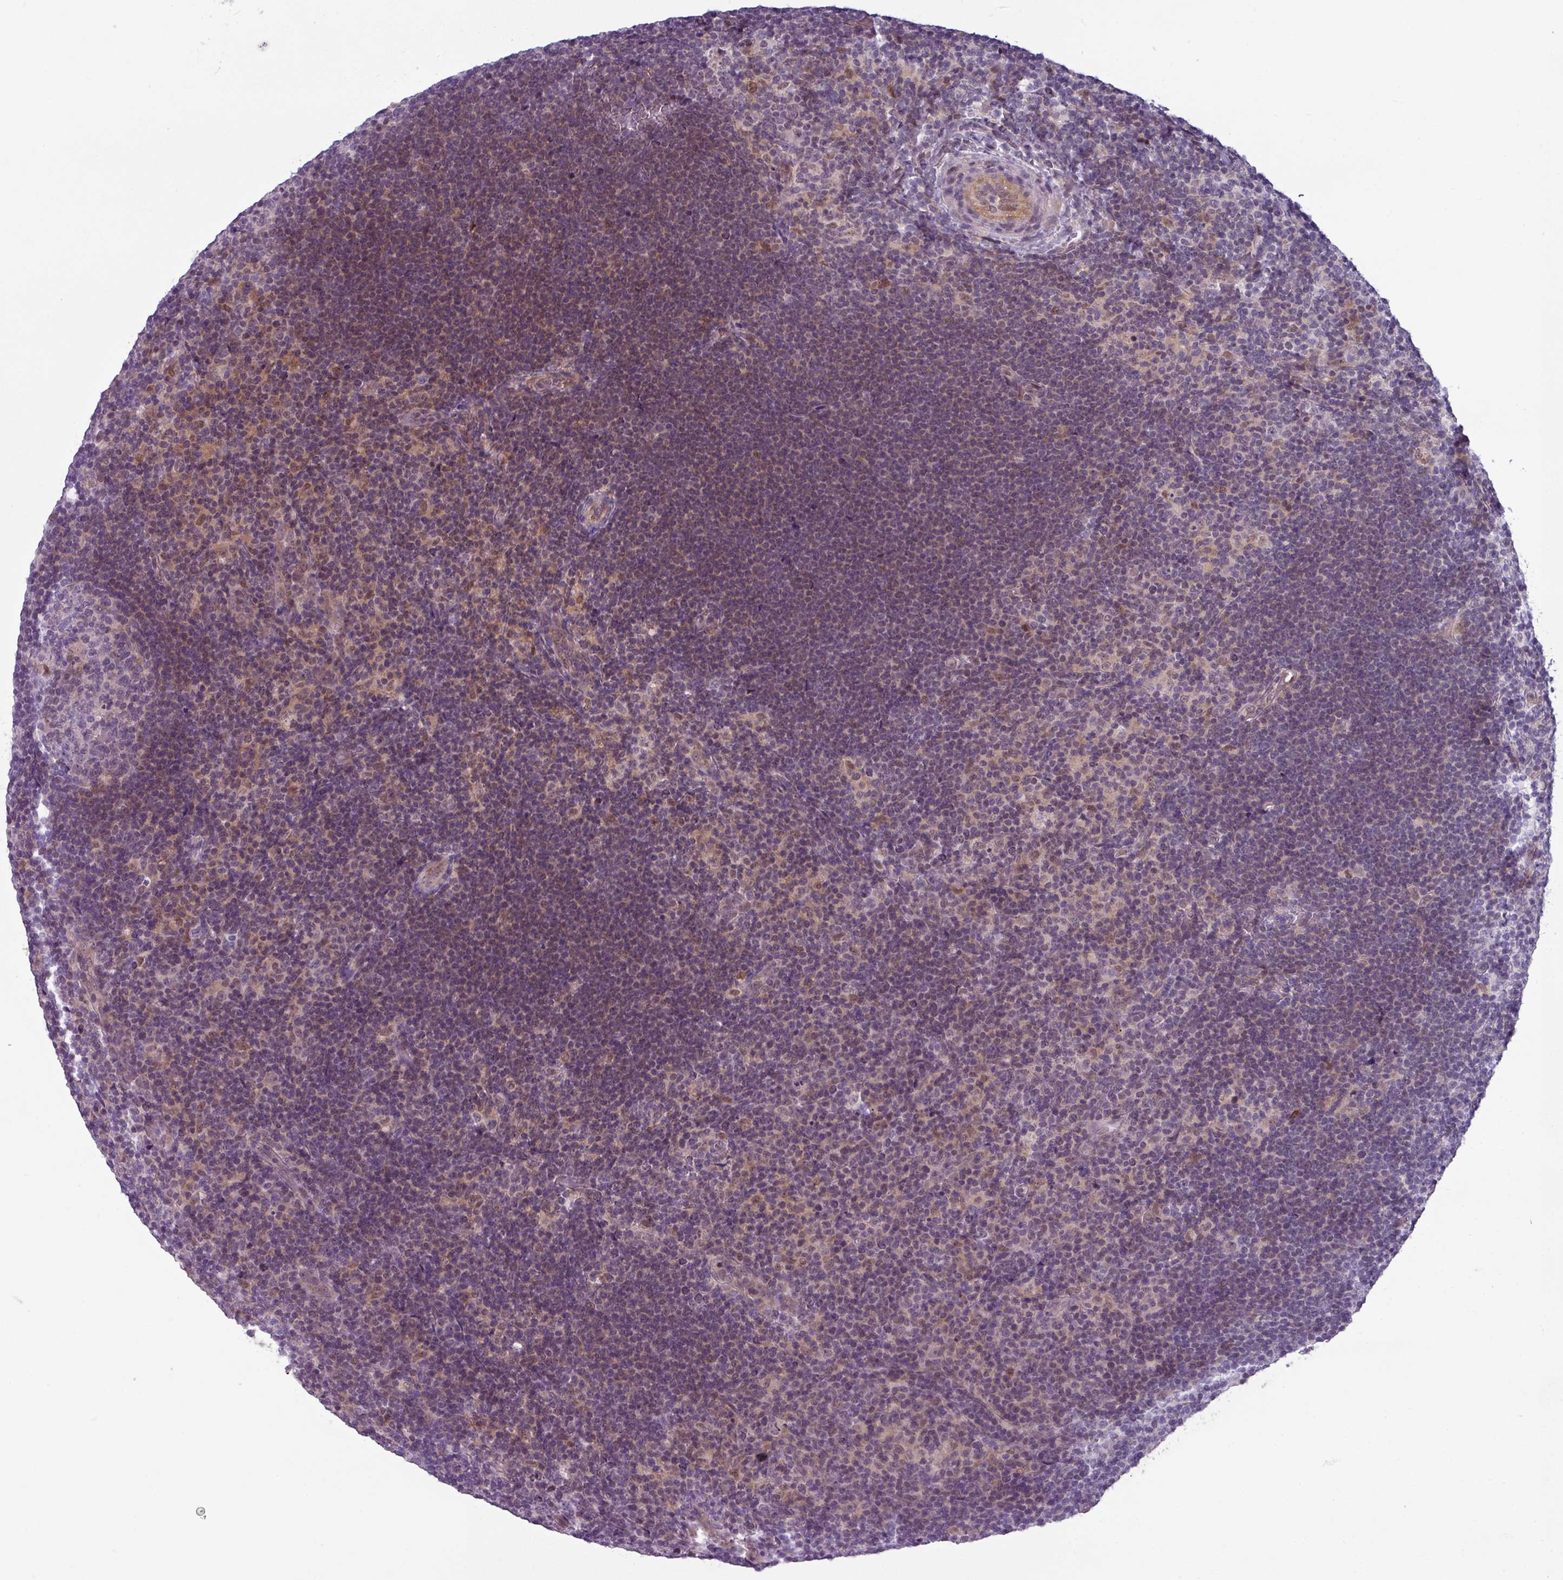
{"staining": {"intensity": "negative", "quantity": "none", "location": "none"}, "tissue": "lymphoma", "cell_type": "Tumor cells", "image_type": "cancer", "snomed": [{"axis": "morphology", "description": "Hodgkin's disease, NOS"}, {"axis": "topography", "description": "Lymph node"}], "caption": "The IHC histopathology image has no significant expression in tumor cells of lymphoma tissue. (DAB (3,3'-diaminobenzidine) immunohistochemistry visualized using brightfield microscopy, high magnification).", "gene": "PRAMEF12", "patient": {"sex": "female", "age": 57}}